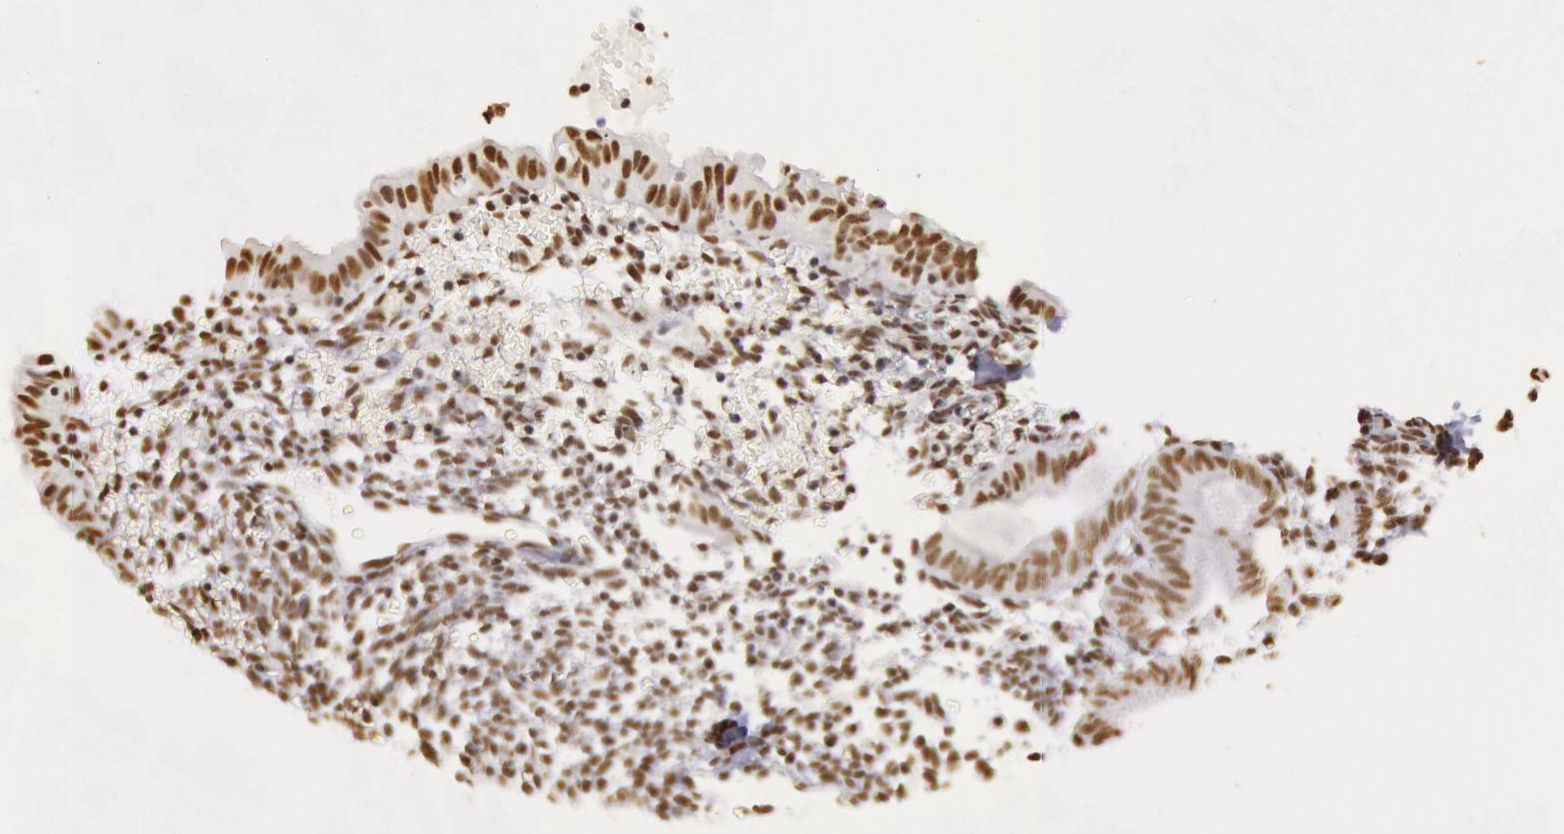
{"staining": {"intensity": "moderate", "quantity": ">75%", "location": "nuclear"}, "tissue": "endometrium", "cell_type": "Cells in endometrial stroma", "image_type": "normal", "snomed": [{"axis": "morphology", "description": "Normal tissue, NOS"}, {"axis": "topography", "description": "Endometrium"}], "caption": "Brown immunohistochemical staining in benign endometrium displays moderate nuclear positivity in about >75% of cells in endometrial stroma. The staining was performed using DAB to visualize the protein expression in brown, while the nuclei were stained in blue with hematoxylin (Magnification: 20x).", "gene": "HNRNPH1", "patient": {"sex": "female", "age": 61}}